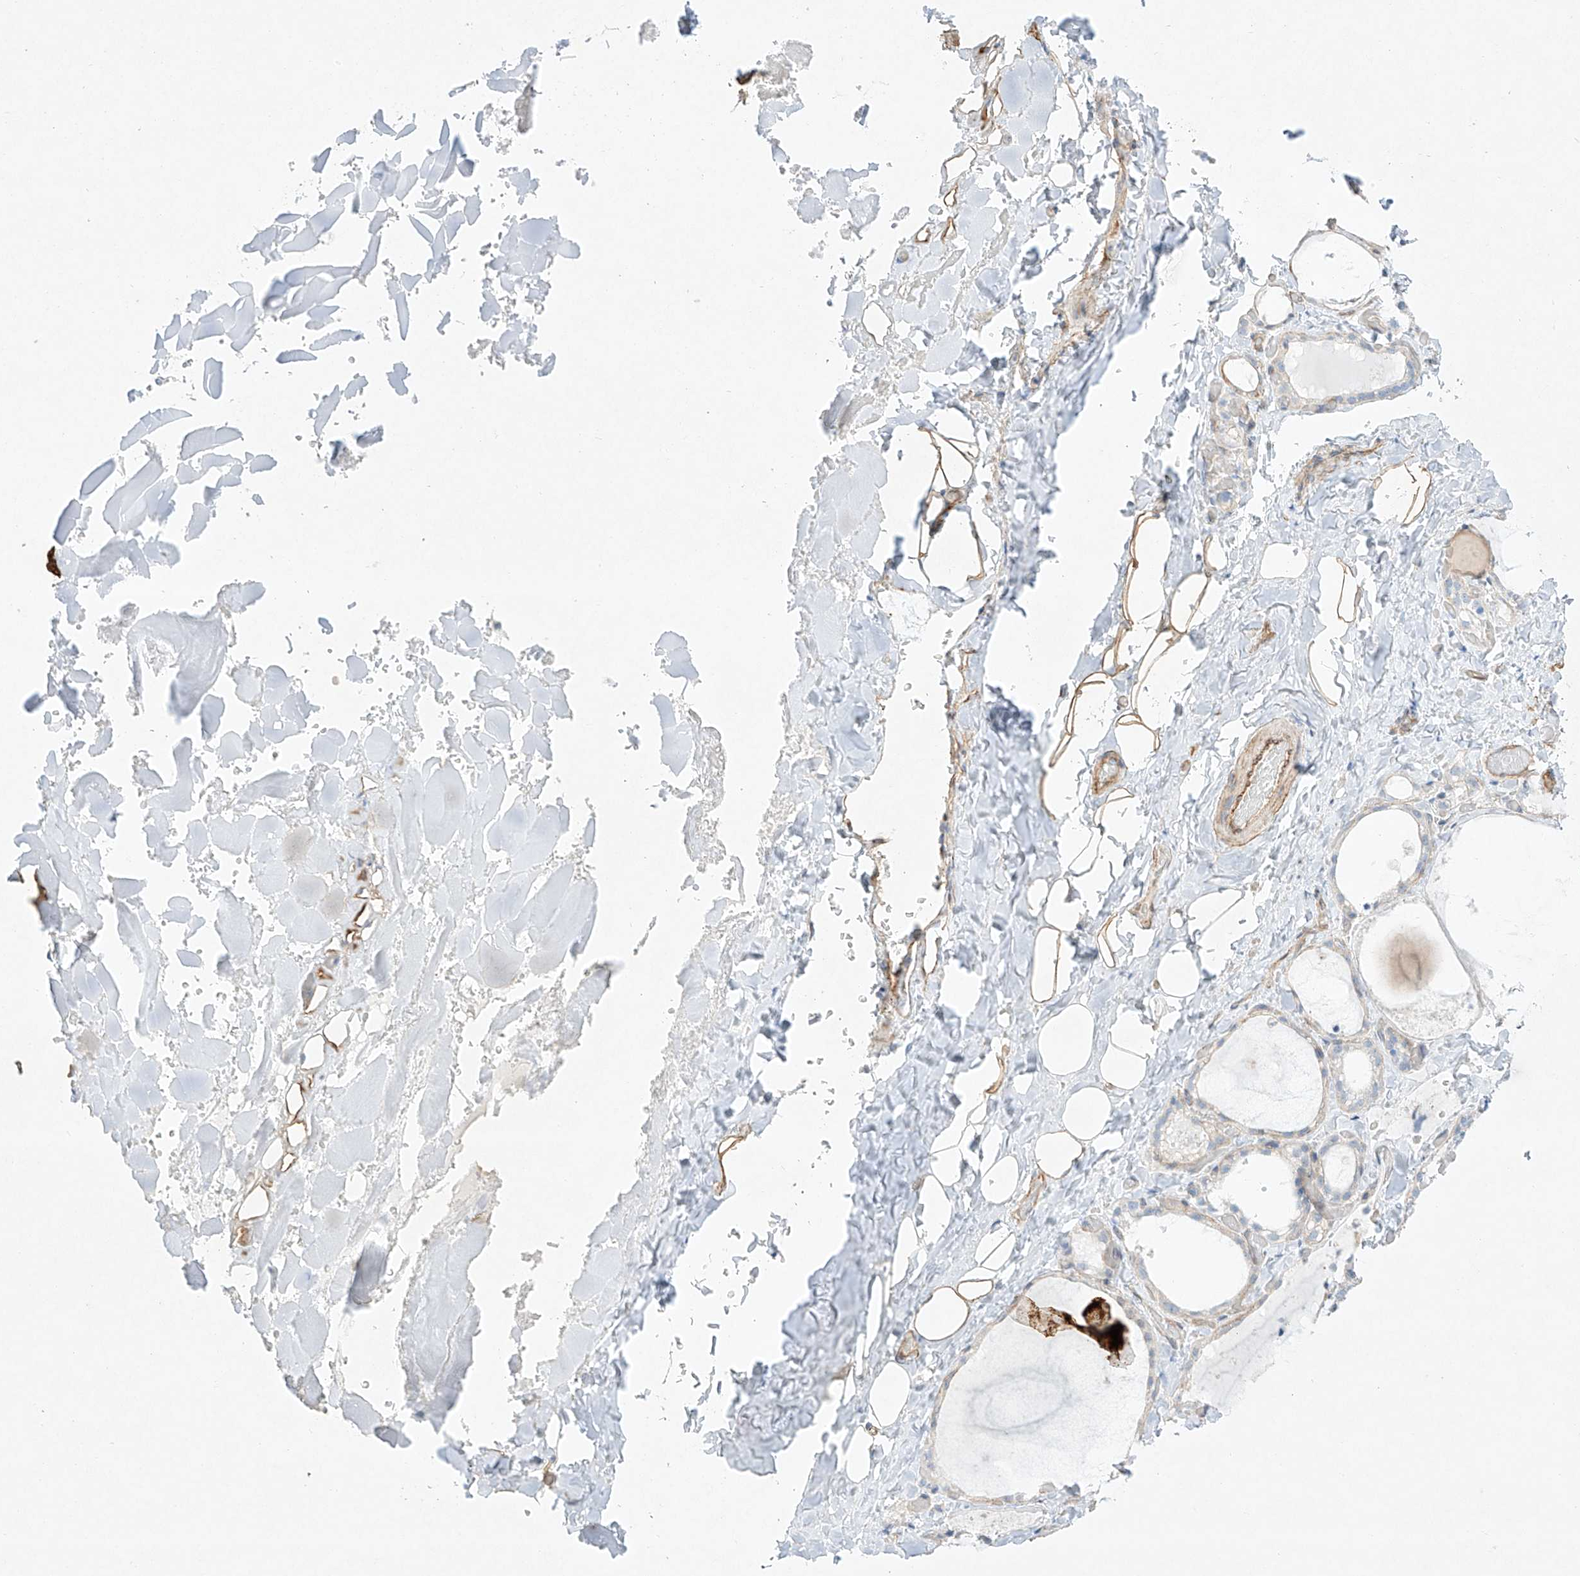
{"staining": {"intensity": "negative", "quantity": "none", "location": "none"}, "tissue": "thyroid gland", "cell_type": "Glandular cells", "image_type": "normal", "snomed": [{"axis": "morphology", "description": "Normal tissue, NOS"}, {"axis": "topography", "description": "Thyroid gland"}], "caption": "The image displays no staining of glandular cells in normal thyroid gland.", "gene": "REEP2", "patient": {"sex": "female", "age": 44}}